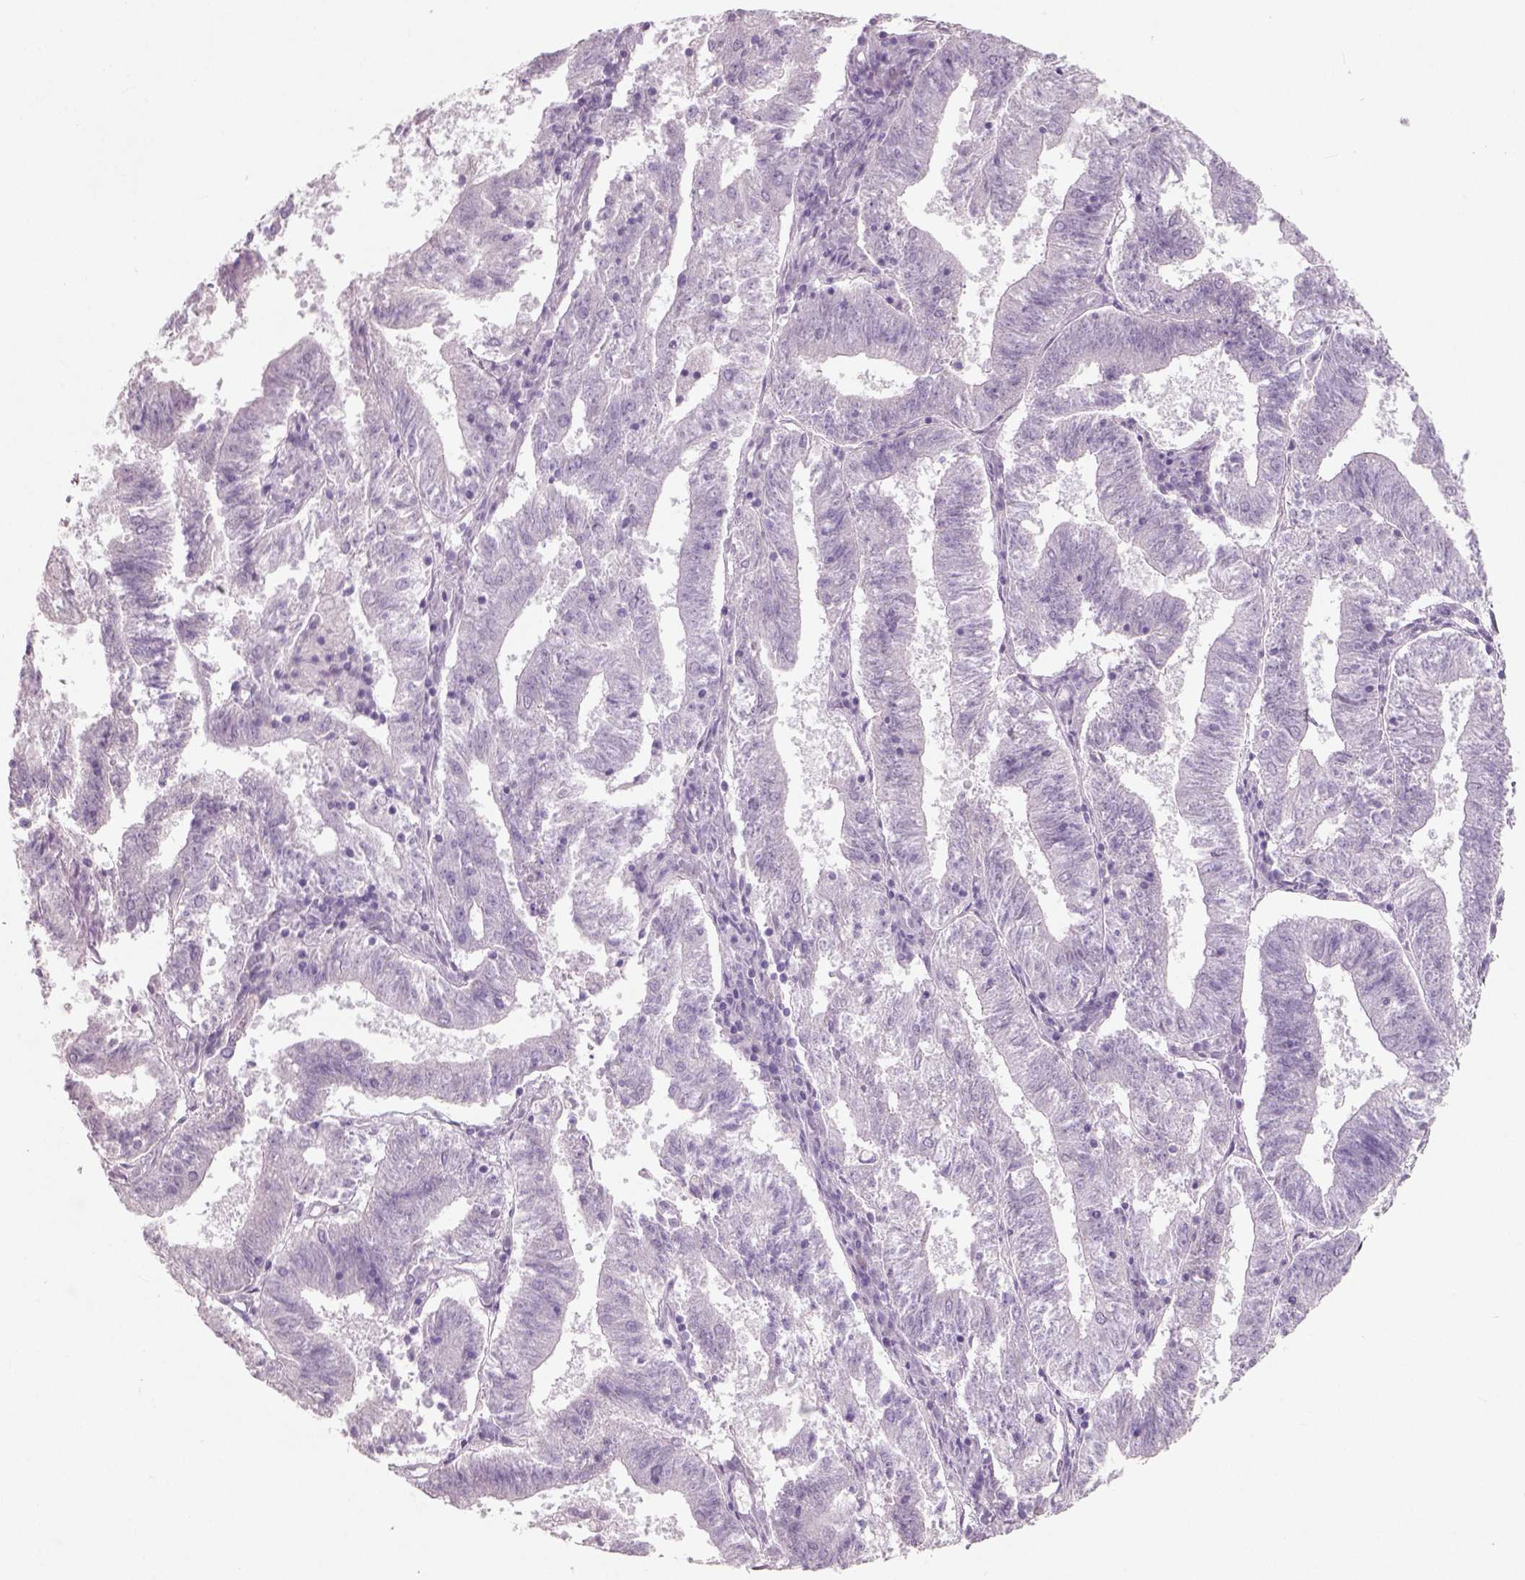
{"staining": {"intensity": "negative", "quantity": "none", "location": "none"}, "tissue": "endometrial cancer", "cell_type": "Tumor cells", "image_type": "cancer", "snomed": [{"axis": "morphology", "description": "Adenocarcinoma, NOS"}, {"axis": "topography", "description": "Endometrium"}], "caption": "Protein analysis of endometrial cancer demonstrates no significant staining in tumor cells. (Immunohistochemistry (ihc), brightfield microscopy, high magnification).", "gene": "SLC6A2", "patient": {"sex": "female", "age": 82}}